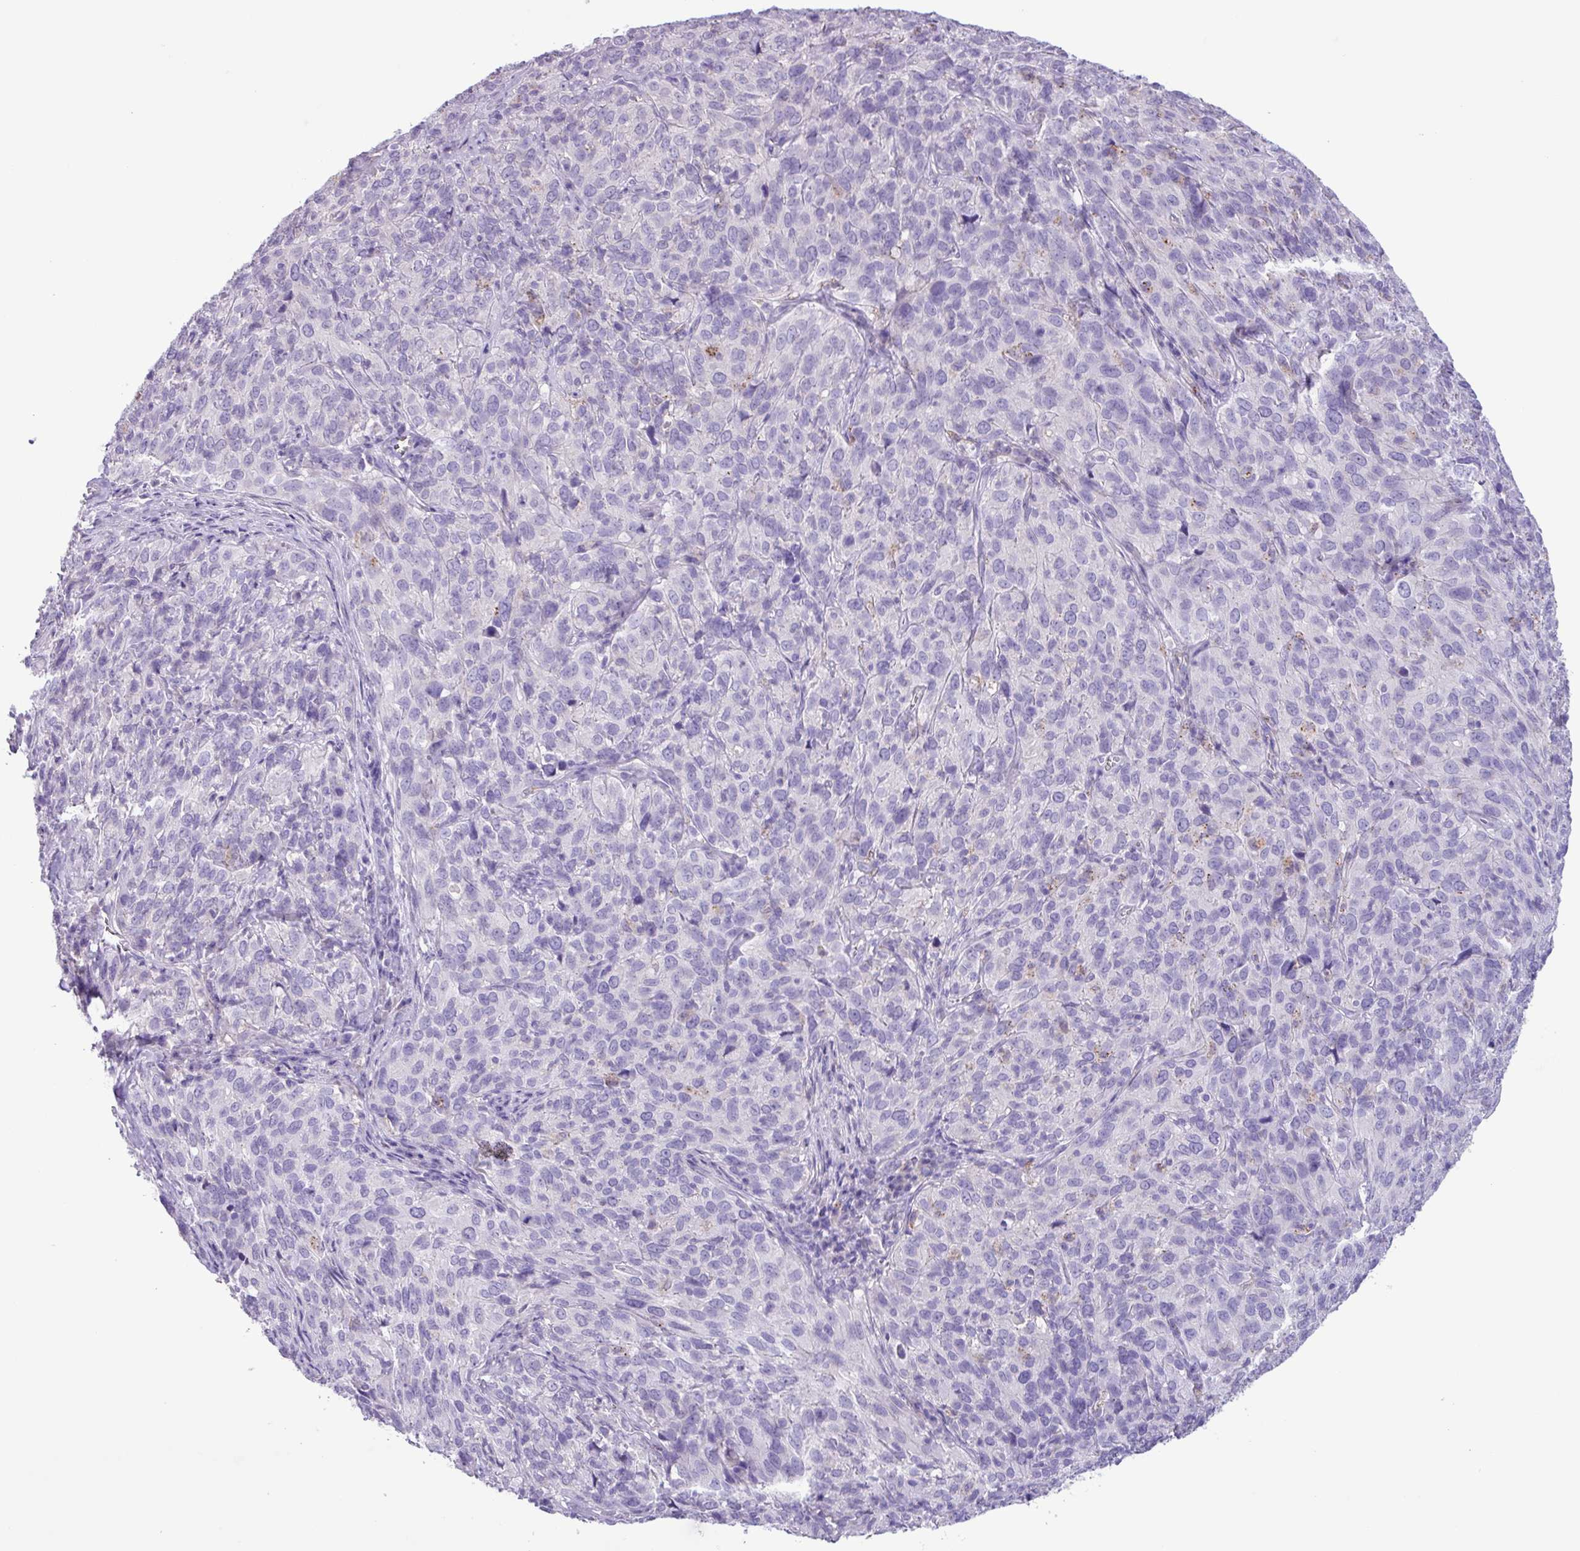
{"staining": {"intensity": "negative", "quantity": "none", "location": "none"}, "tissue": "cervical cancer", "cell_type": "Tumor cells", "image_type": "cancer", "snomed": [{"axis": "morphology", "description": "Squamous cell carcinoma, NOS"}, {"axis": "topography", "description": "Cervix"}], "caption": "Tumor cells are negative for protein expression in human cervical squamous cell carcinoma.", "gene": "CYSTM1", "patient": {"sex": "female", "age": 51}}